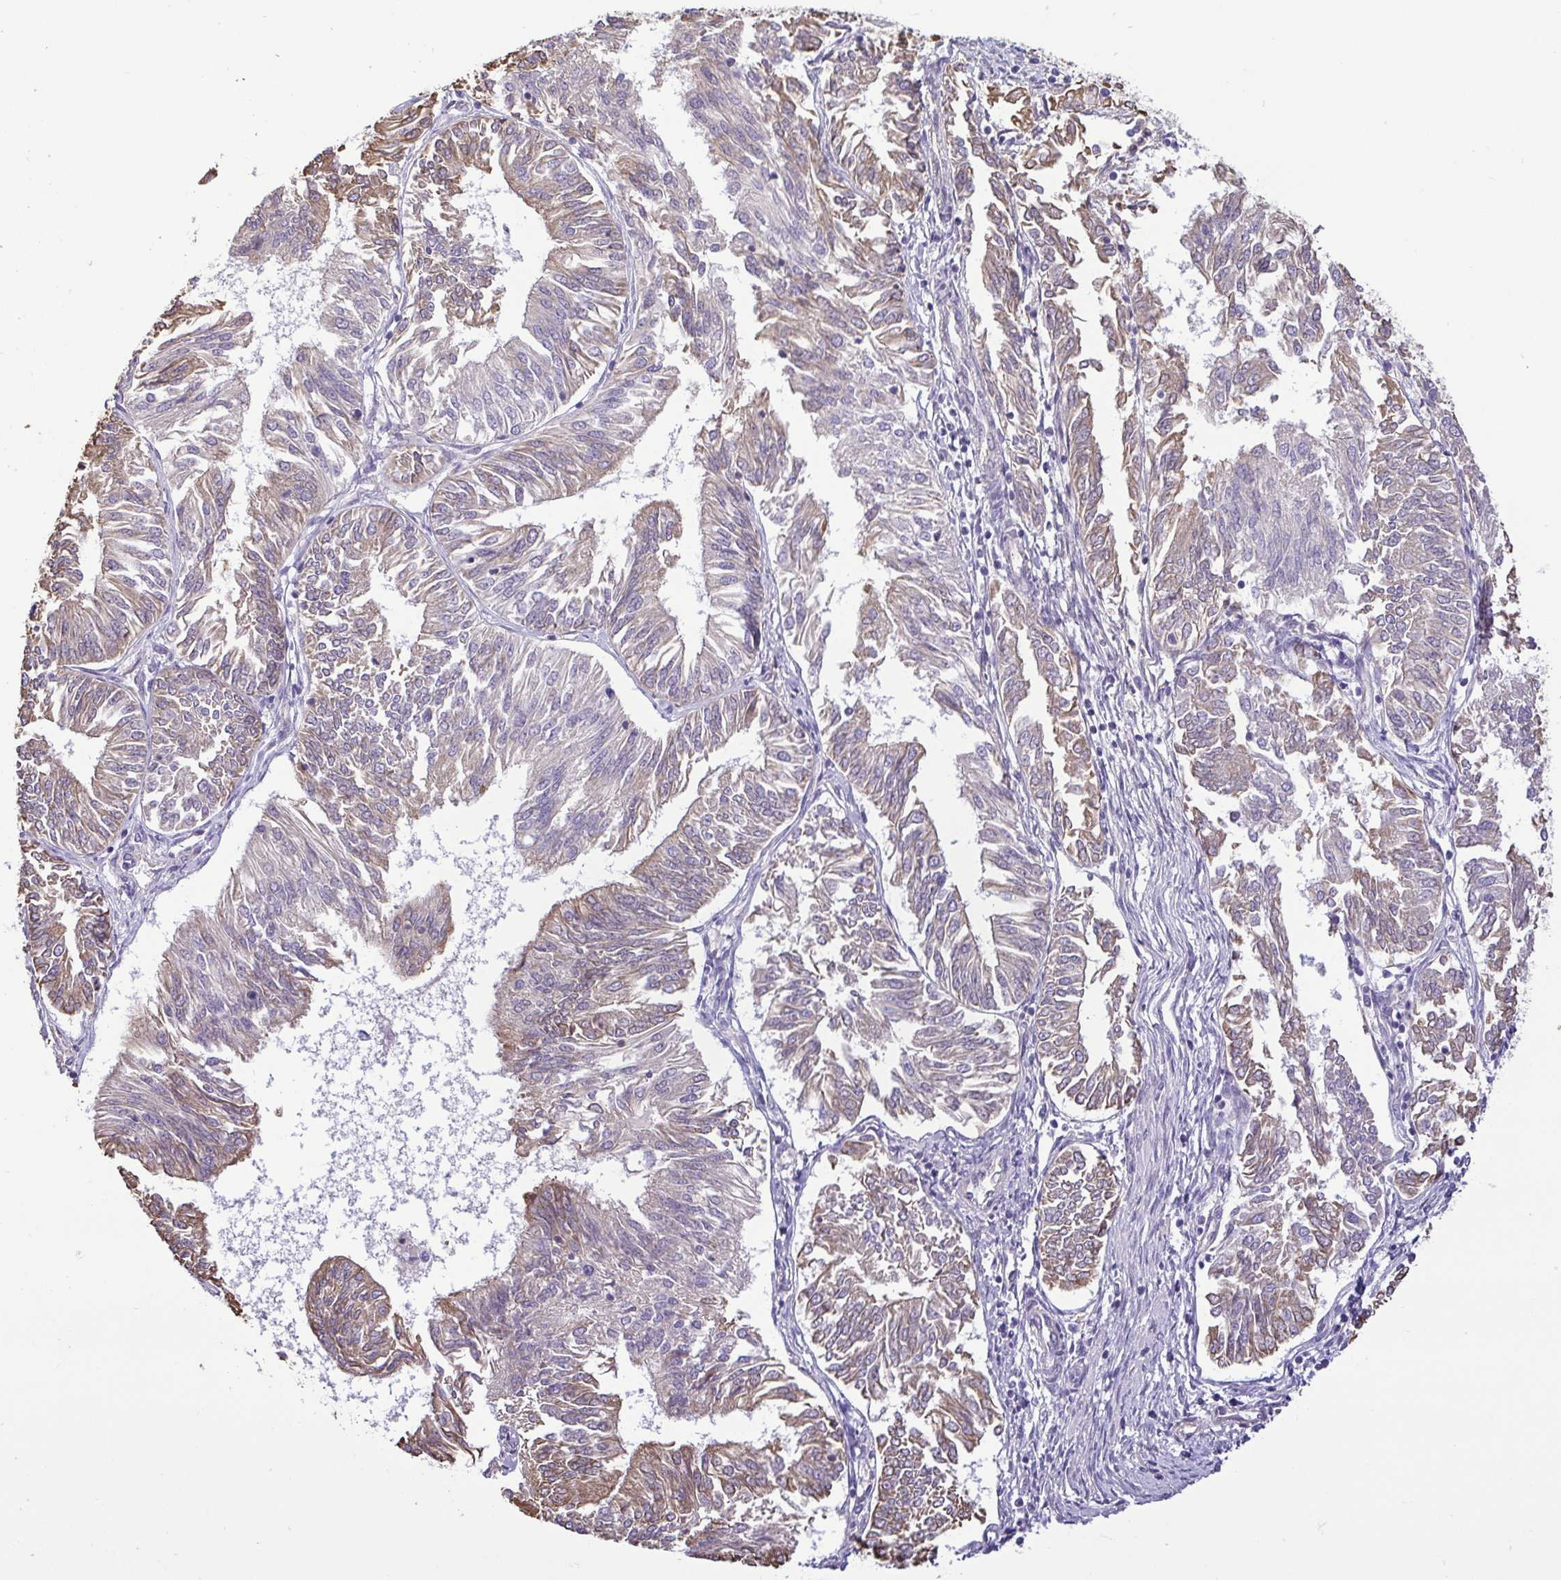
{"staining": {"intensity": "weak", "quantity": "25%-75%", "location": "cytoplasmic/membranous"}, "tissue": "endometrial cancer", "cell_type": "Tumor cells", "image_type": "cancer", "snomed": [{"axis": "morphology", "description": "Adenocarcinoma, NOS"}, {"axis": "topography", "description": "Endometrium"}], "caption": "Tumor cells reveal weak cytoplasmic/membranous expression in about 25%-75% of cells in endometrial cancer (adenocarcinoma). (Stains: DAB (3,3'-diaminobenzidine) in brown, nuclei in blue, Microscopy: brightfield microscopy at high magnification).", "gene": "MYL10", "patient": {"sex": "female", "age": 58}}